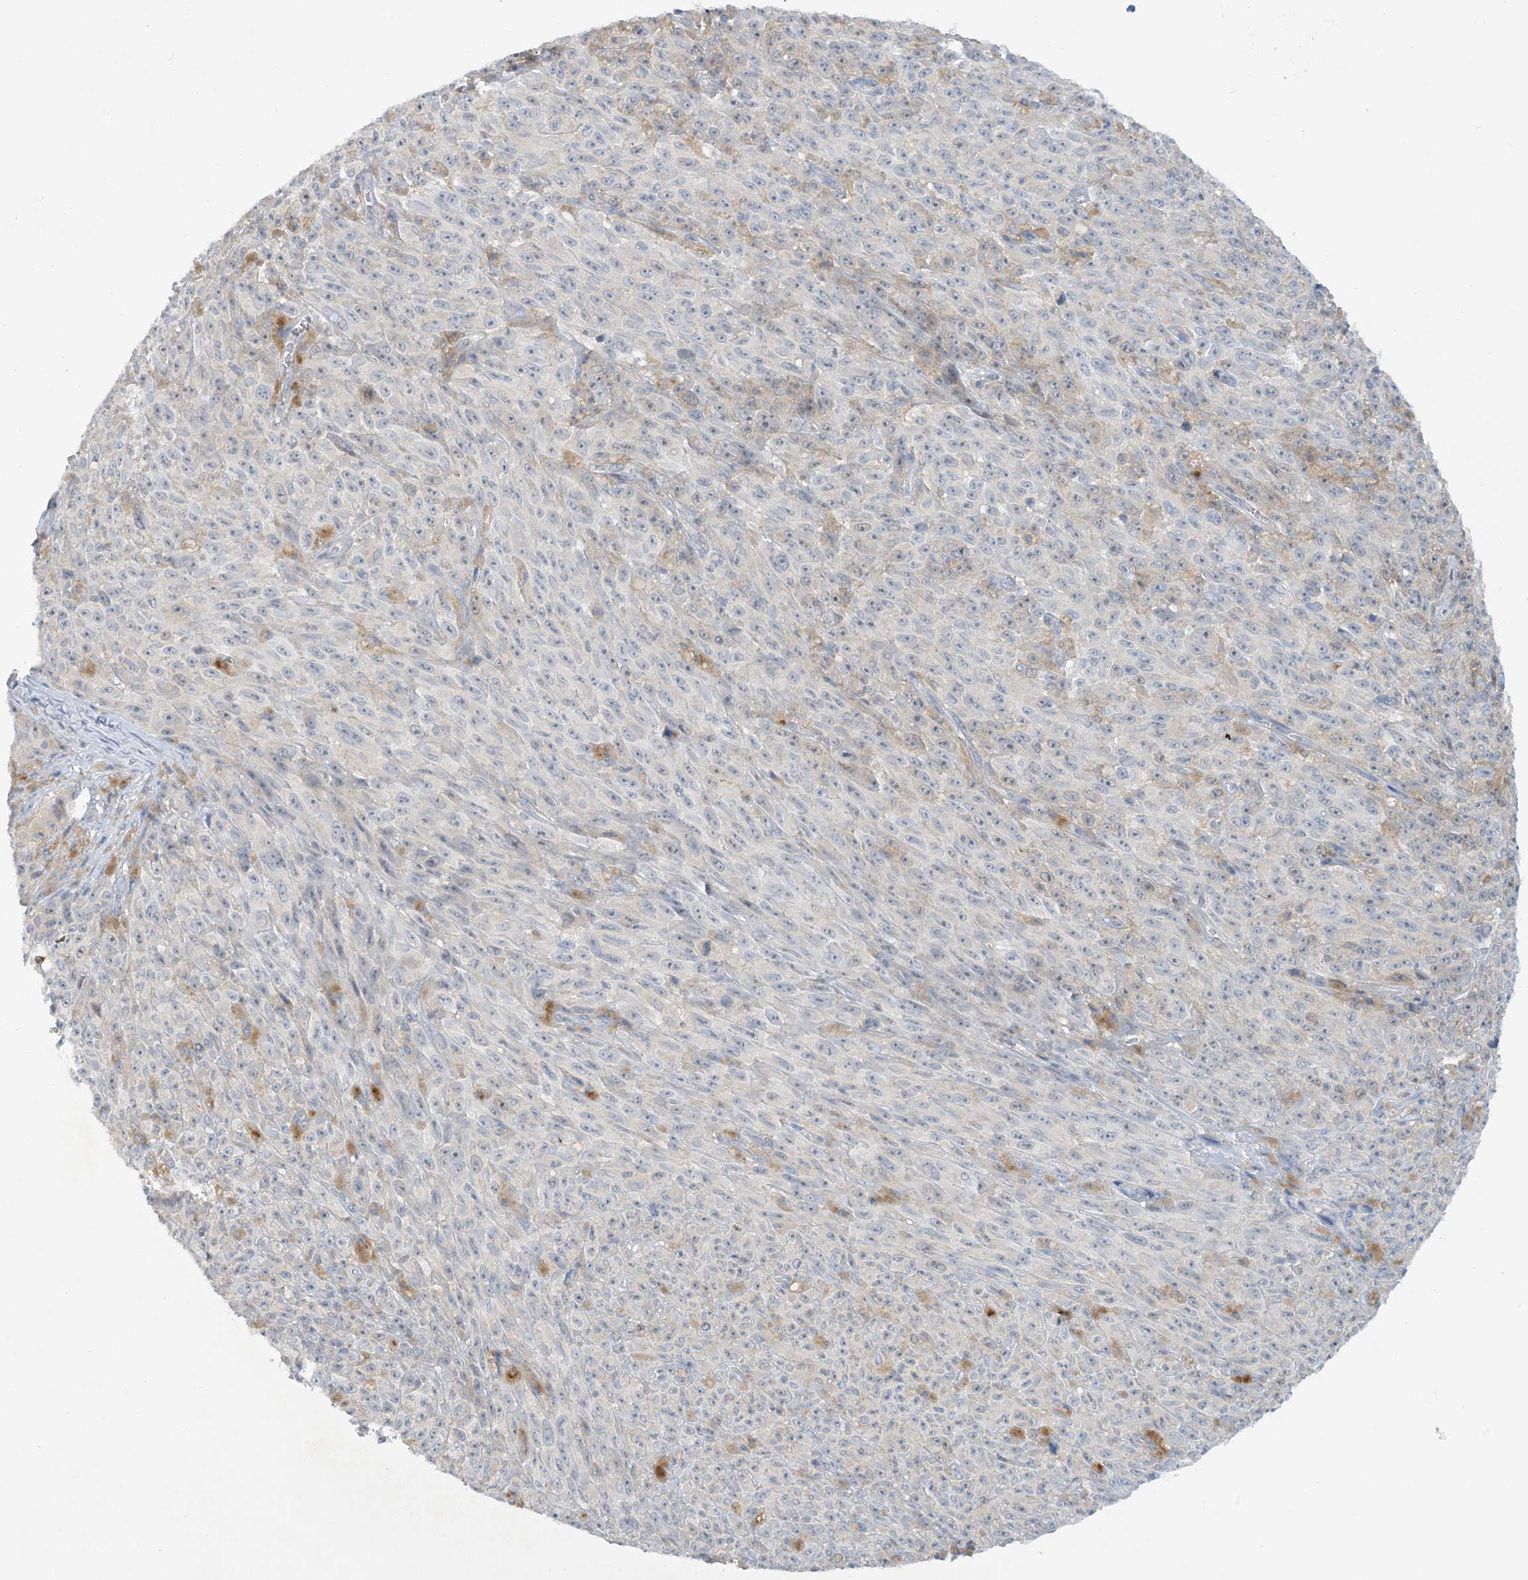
{"staining": {"intensity": "negative", "quantity": "none", "location": "none"}, "tissue": "melanoma", "cell_type": "Tumor cells", "image_type": "cancer", "snomed": [{"axis": "morphology", "description": "Malignant melanoma, NOS"}, {"axis": "topography", "description": "Skin"}], "caption": "High magnification brightfield microscopy of malignant melanoma stained with DAB (brown) and counterstained with hematoxylin (blue): tumor cells show no significant expression.", "gene": "MRPS18A", "patient": {"sex": "female", "age": 82}}